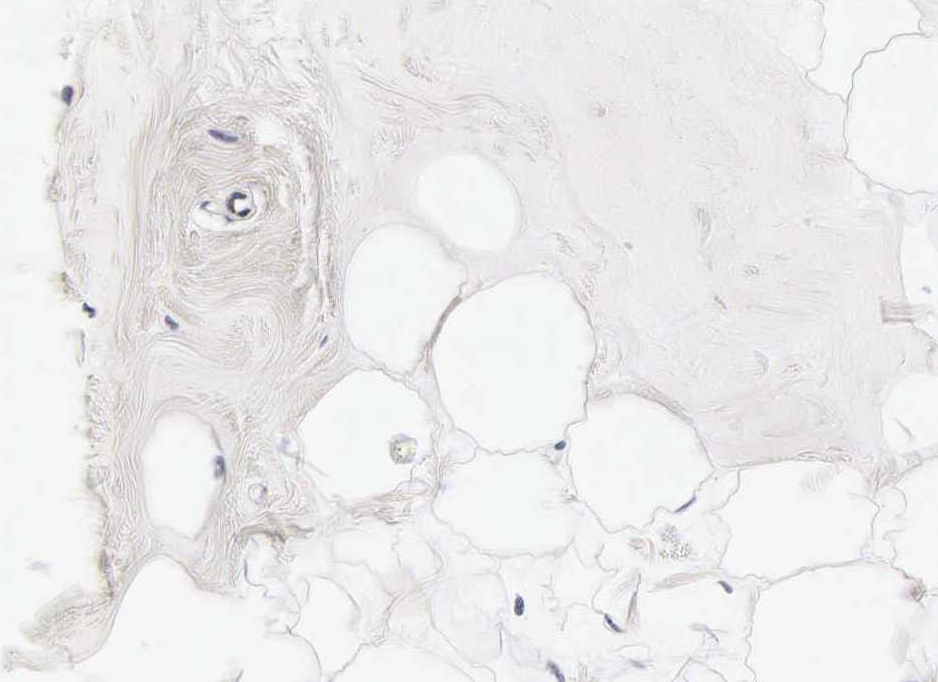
{"staining": {"intensity": "negative", "quantity": "none", "location": "none"}, "tissue": "adipose tissue", "cell_type": "Adipocytes", "image_type": "normal", "snomed": [{"axis": "morphology", "description": "Normal tissue, NOS"}, {"axis": "topography", "description": "Breast"}], "caption": "Micrograph shows no significant protein positivity in adipocytes of unremarkable adipose tissue.", "gene": "KRT18", "patient": {"sex": "female", "age": 44}}